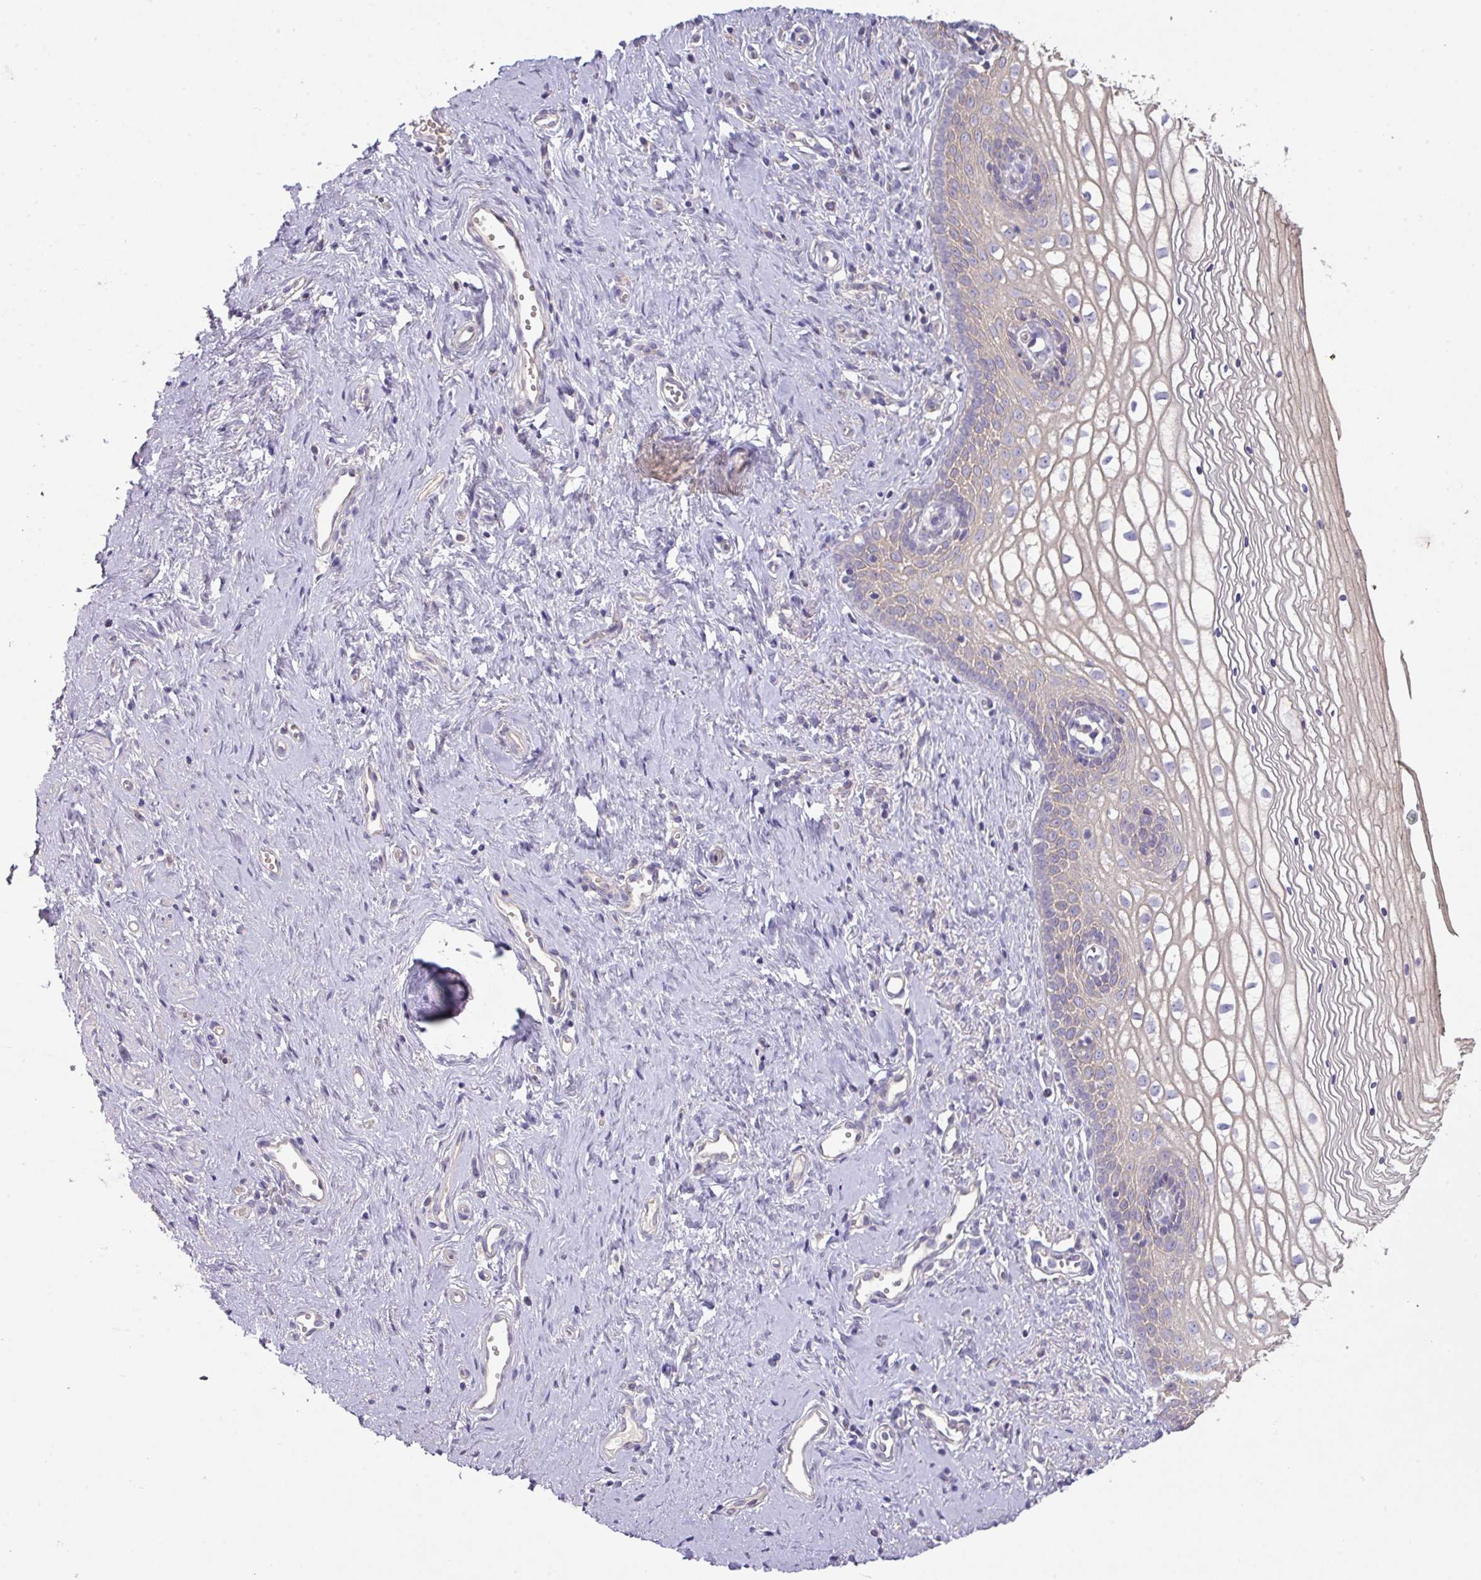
{"staining": {"intensity": "weak", "quantity": "<25%", "location": "cytoplasmic/membranous"}, "tissue": "vagina", "cell_type": "Squamous epithelial cells", "image_type": "normal", "snomed": [{"axis": "morphology", "description": "Normal tissue, NOS"}, {"axis": "topography", "description": "Vagina"}], "caption": "Squamous epithelial cells show no significant protein positivity in unremarkable vagina. (DAB (3,3'-diaminobenzidine) IHC with hematoxylin counter stain).", "gene": "PRADC1", "patient": {"sex": "female", "age": 59}}